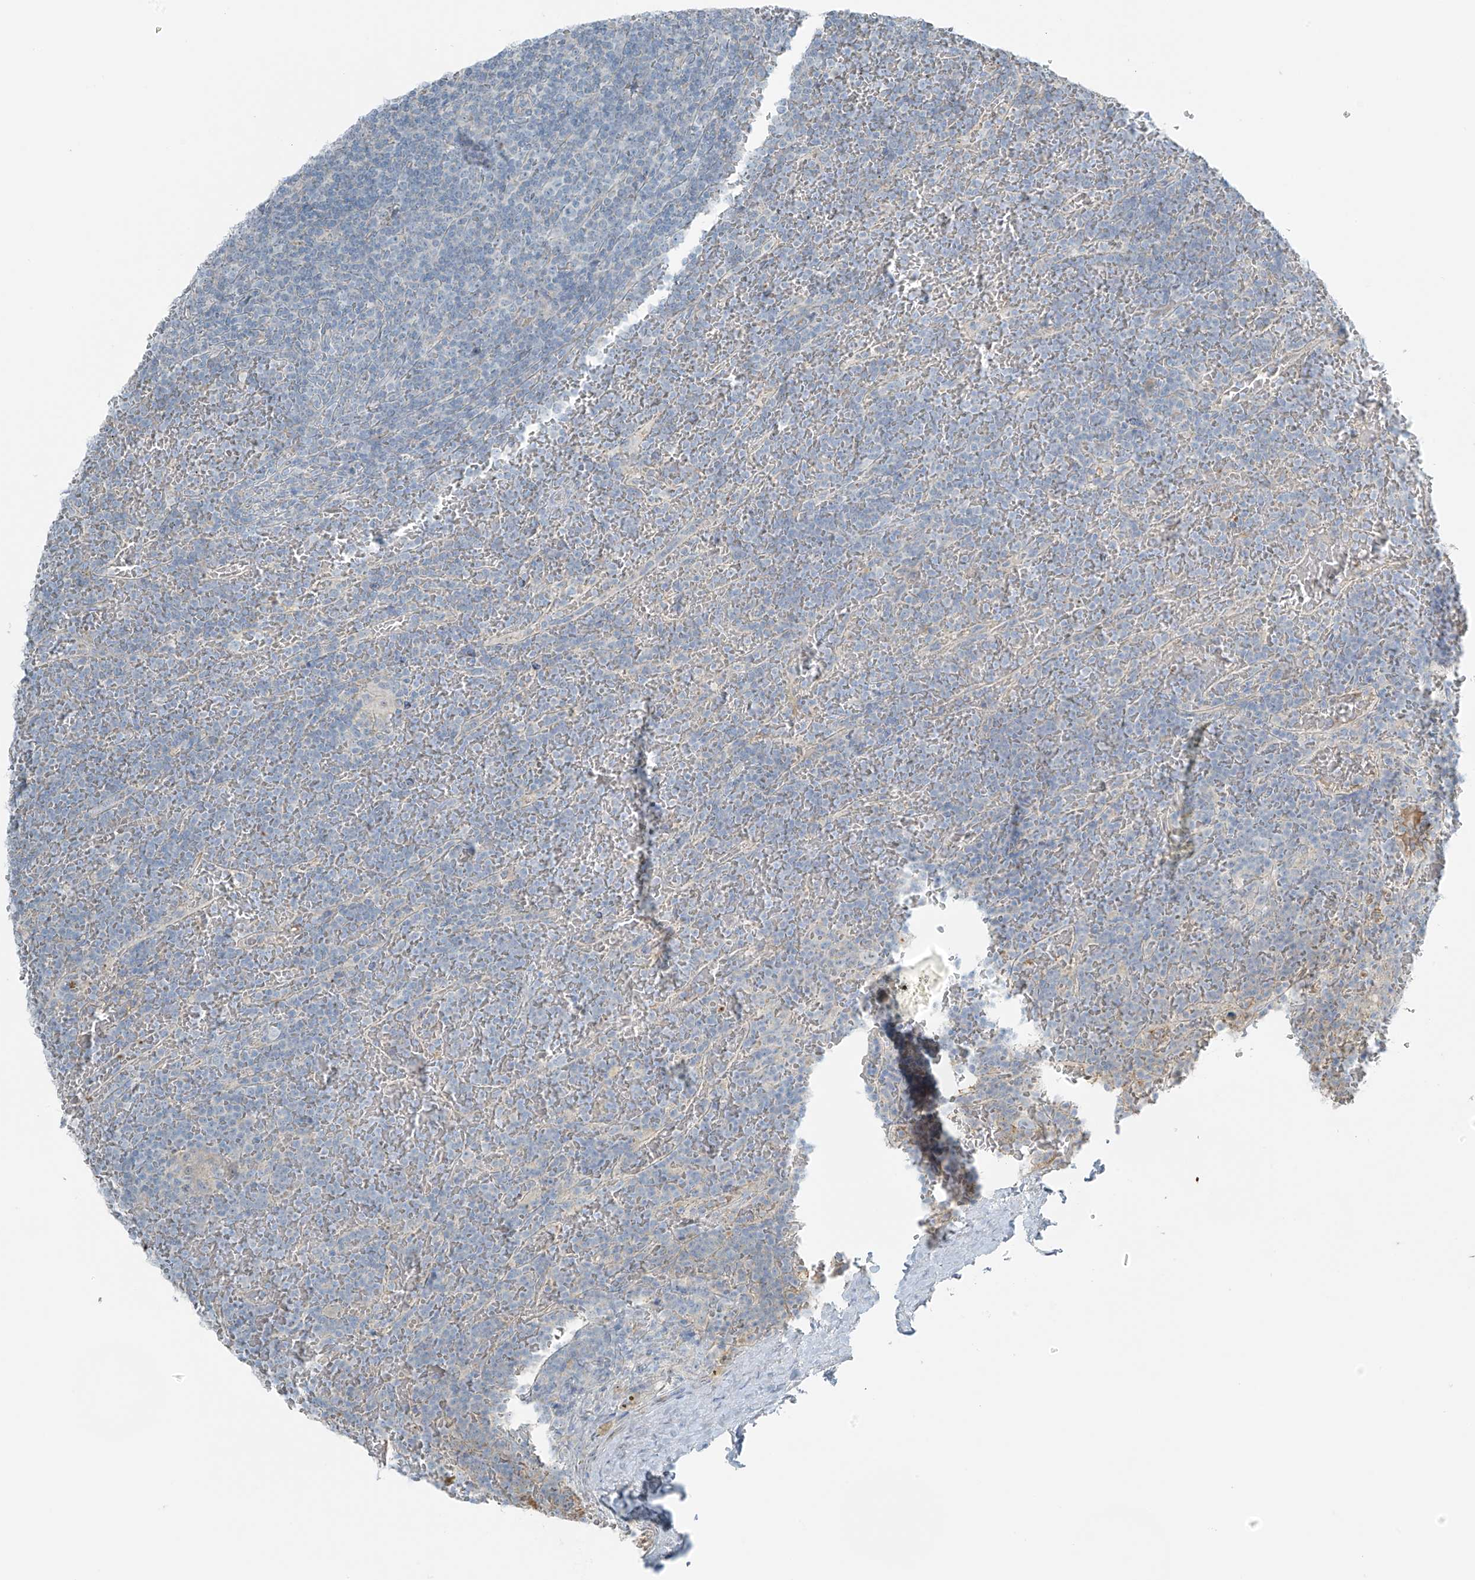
{"staining": {"intensity": "negative", "quantity": "none", "location": "none"}, "tissue": "lymphoma", "cell_type": "Tumor cells", "image_type": "cancer", "snomed": [{"axis": "morphology", "description": "Malignant lymphoma, non-Hodgkin's type, Low grade"}, {"axis": "topography", "description": "Spleen"}], "caption": "The photomicrograph reveals no staining of tumor cells in low-grade malignant lymphoma, non-Hodgkin's type.", "gene": "FAM131C", "patient": {"sex": "female", "age": 19}}